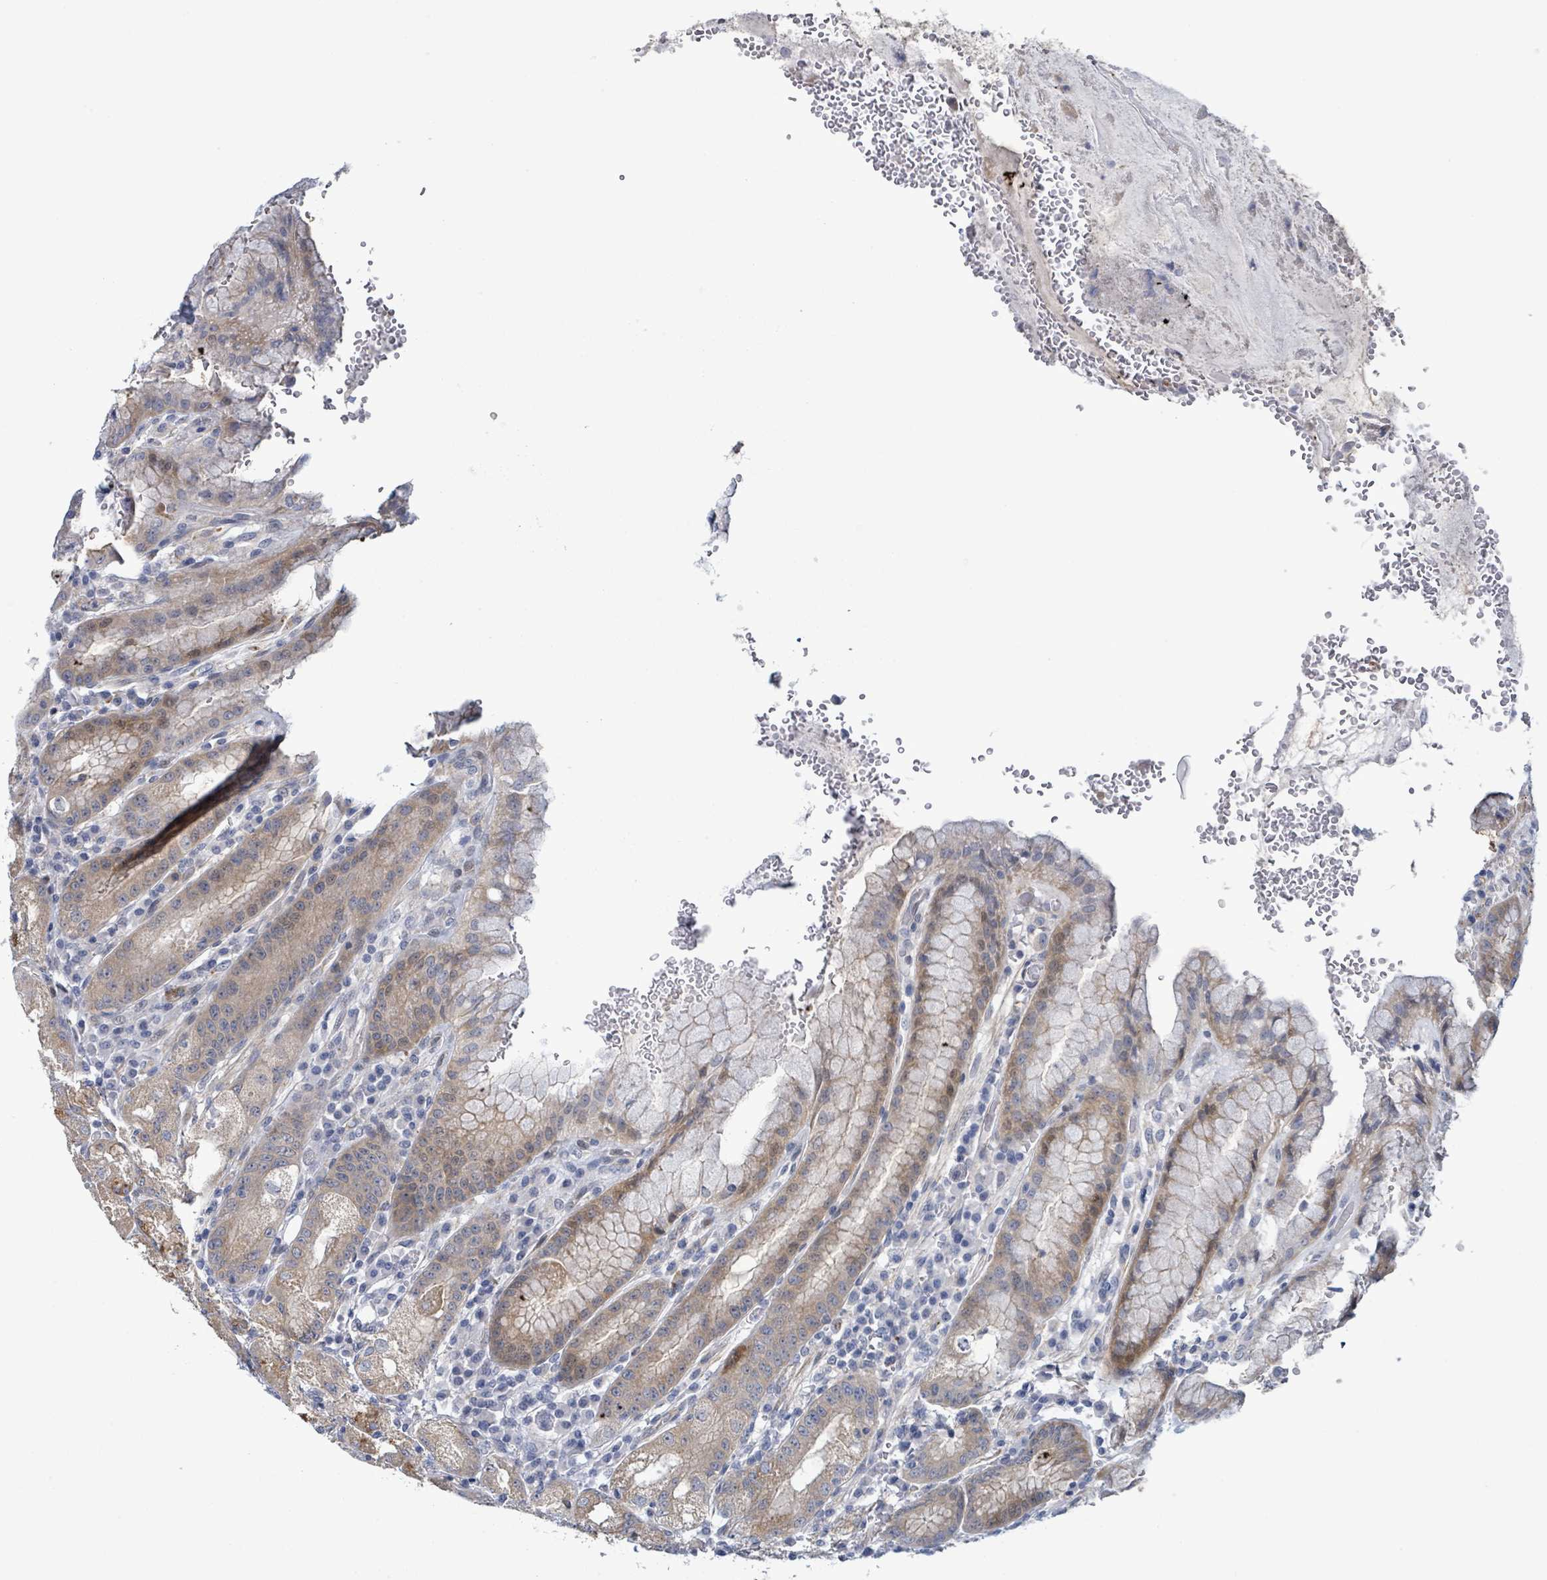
{"staining": {"intensity": "moderate", "quantity": ">75%", "location": "cytoplasmic/membranous"}, "tissue": "stomach", "cell_type": "Glandular cells", "image_type": "normal", "snomed": [{"axis": "morphology", "description": "Normal tissue, NOS"}, {"axis": "topography", "description": "Stomach, upper"}], "caption": "Glandular cells show moderate cytoplasmic/membranous positivity in about >75% of cells in benign stomach. Nuclei are stained in blue.", "gene": "C9orf152", "patient": {"sex": "male", "age": 52}}